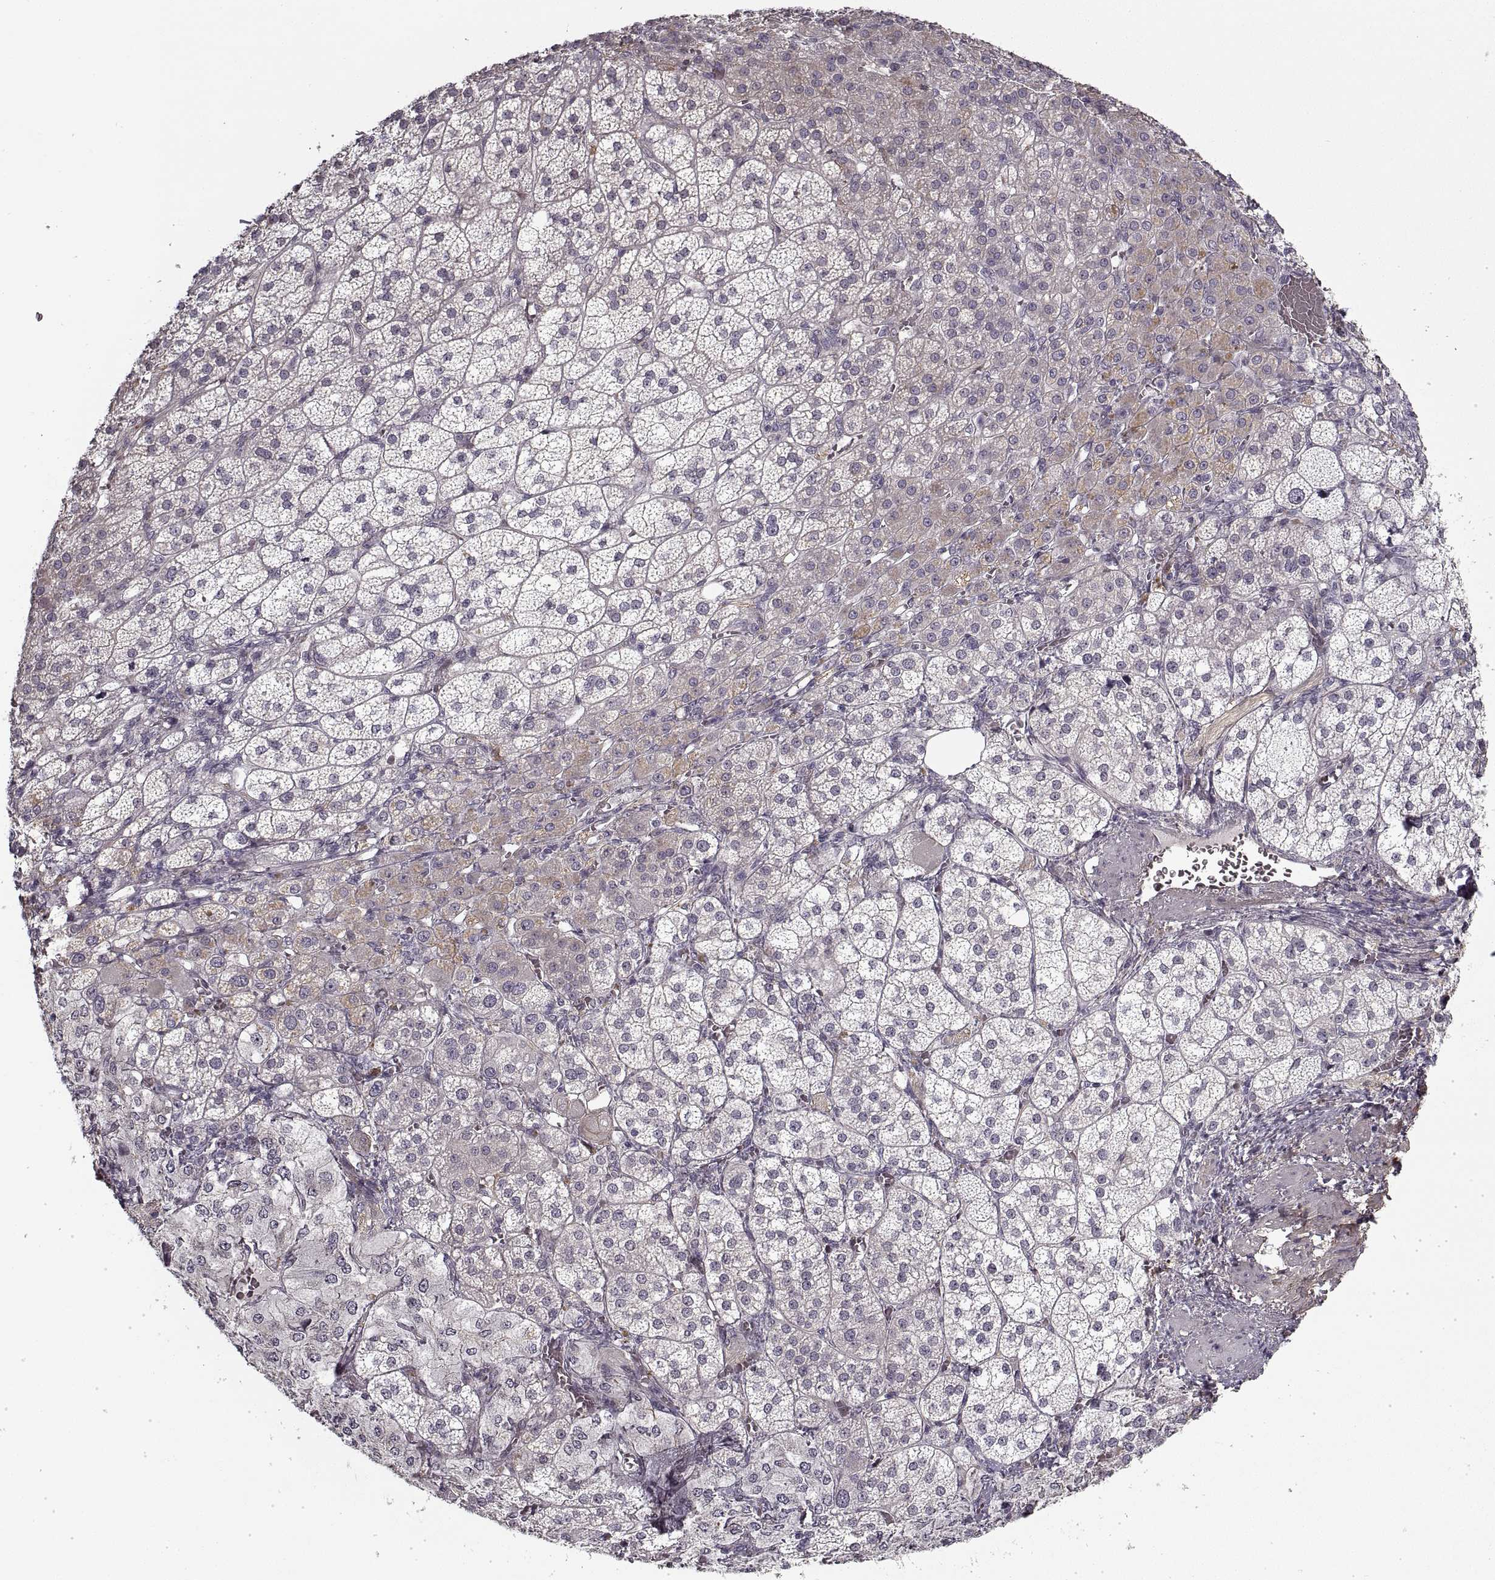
{"staining": {"intensity": "weak", "quantity": "25%-75%", "location": "cytoplasmic/membranous"}, "tissue": "adrenal gland", "cell_type": "Glandular cells", "image_type": "normal", "snomed": [{"axis": "morphology", "description": "Normal tissue, NOS"}, {"axis": "topography", "description": "Adrenal gland"}], "caption": "DAB immunohistochemical staining of benign adrenal gland displays weak cytoplasmic/membranous protein expression in about 25%-75% of glandular cells.", "gene": "LAMB2", "patient": {"sex": "female", "age": 60}}